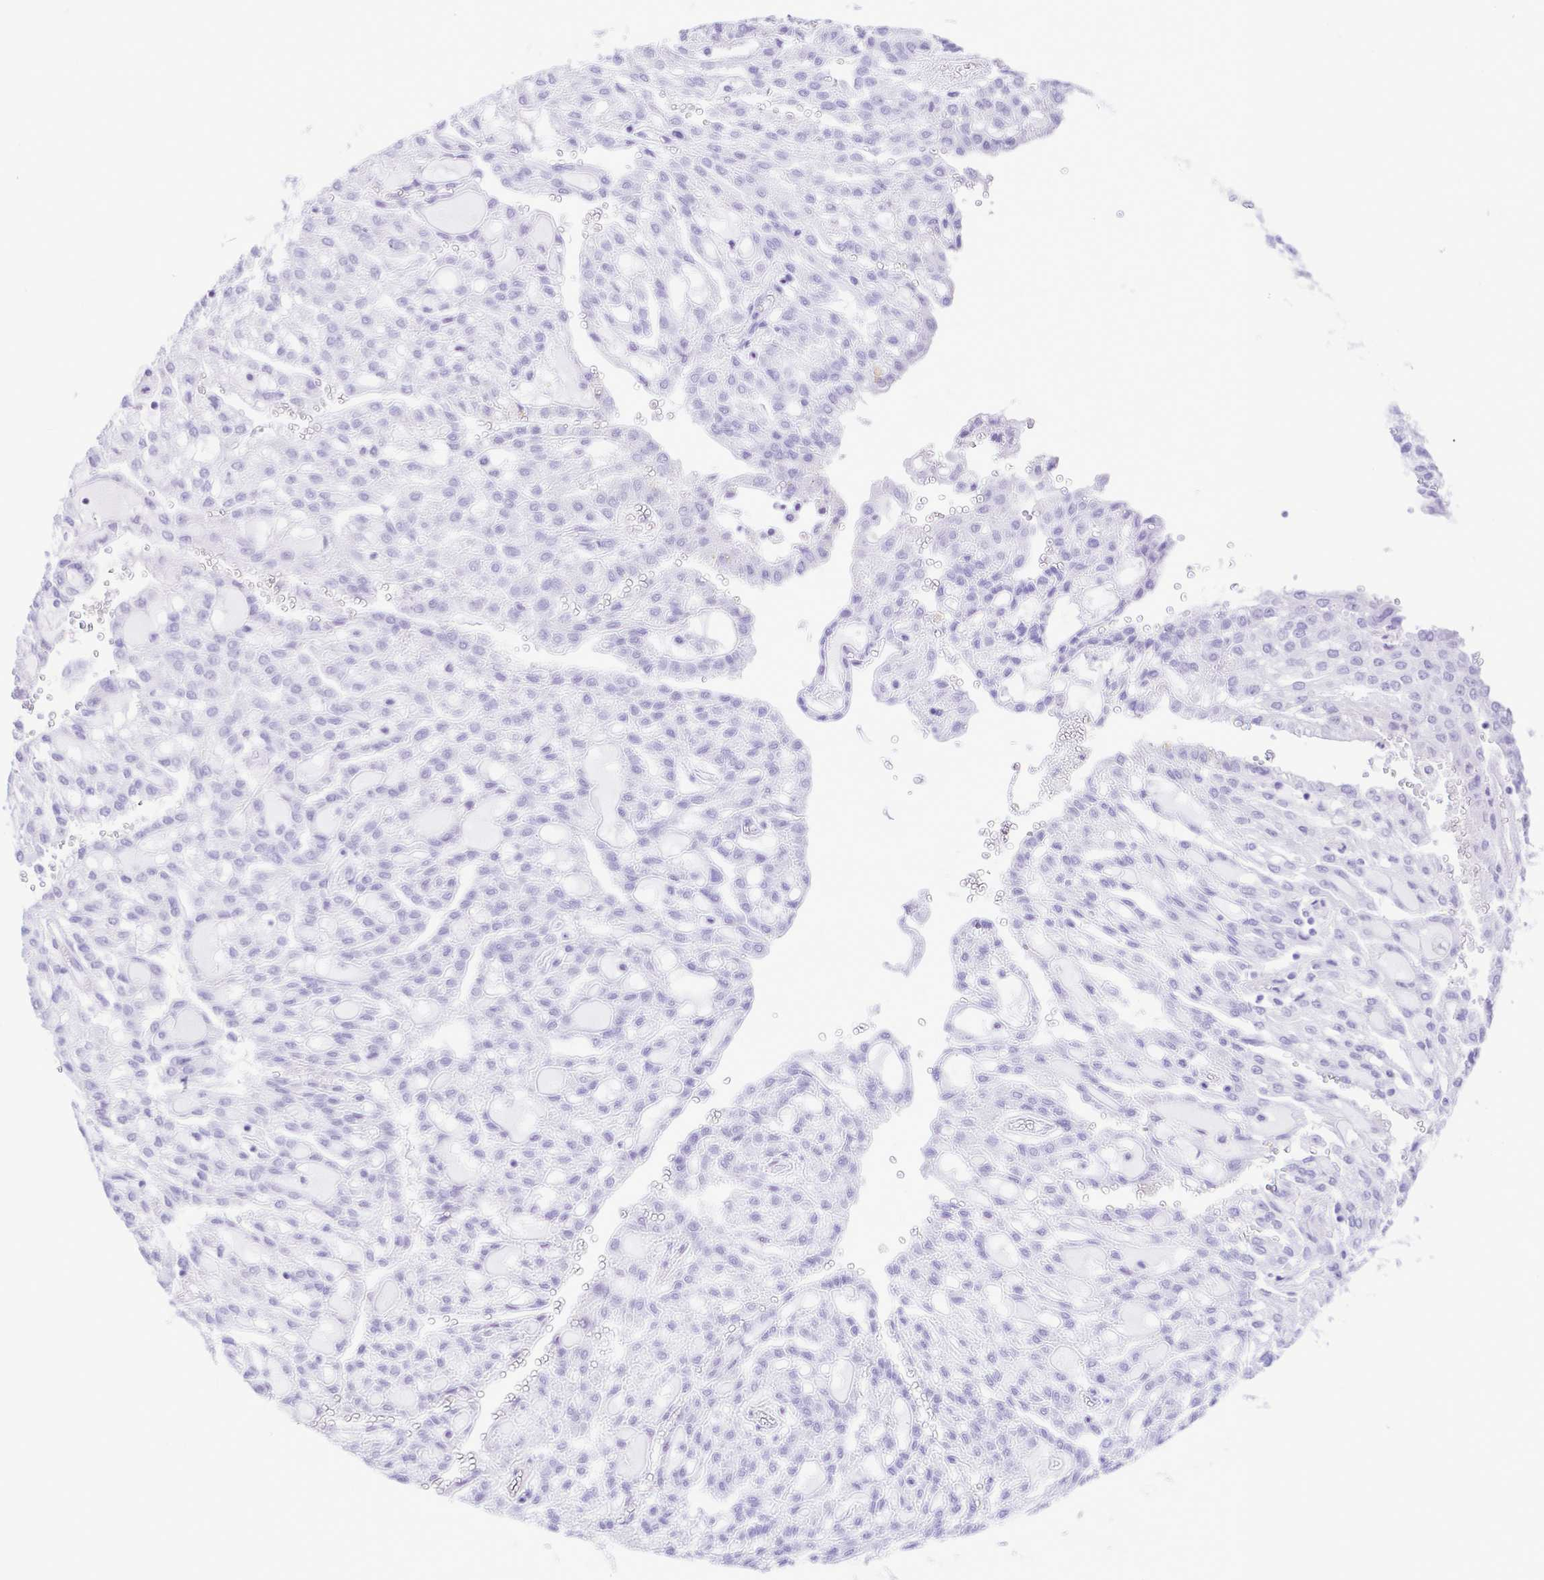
{"staining": {"intensity": "negative", "quantity": "none", "location": "none"}, "tissue": "renal cancer", "cell_type": "Tumor cells", "image_type": "cancer", "snomed": [{"axis": "morphology", "description": "Adenocarcinoma, NOS"}, {"axis": "topography", "description": "Kidney"}], "caption": "Adenocarcinoma (renal) was stained to show a protein in brown. There is no significant positivity in tumor cells.", "gene": "ERP27", "patient": {"sex": "male", "age": 63}}